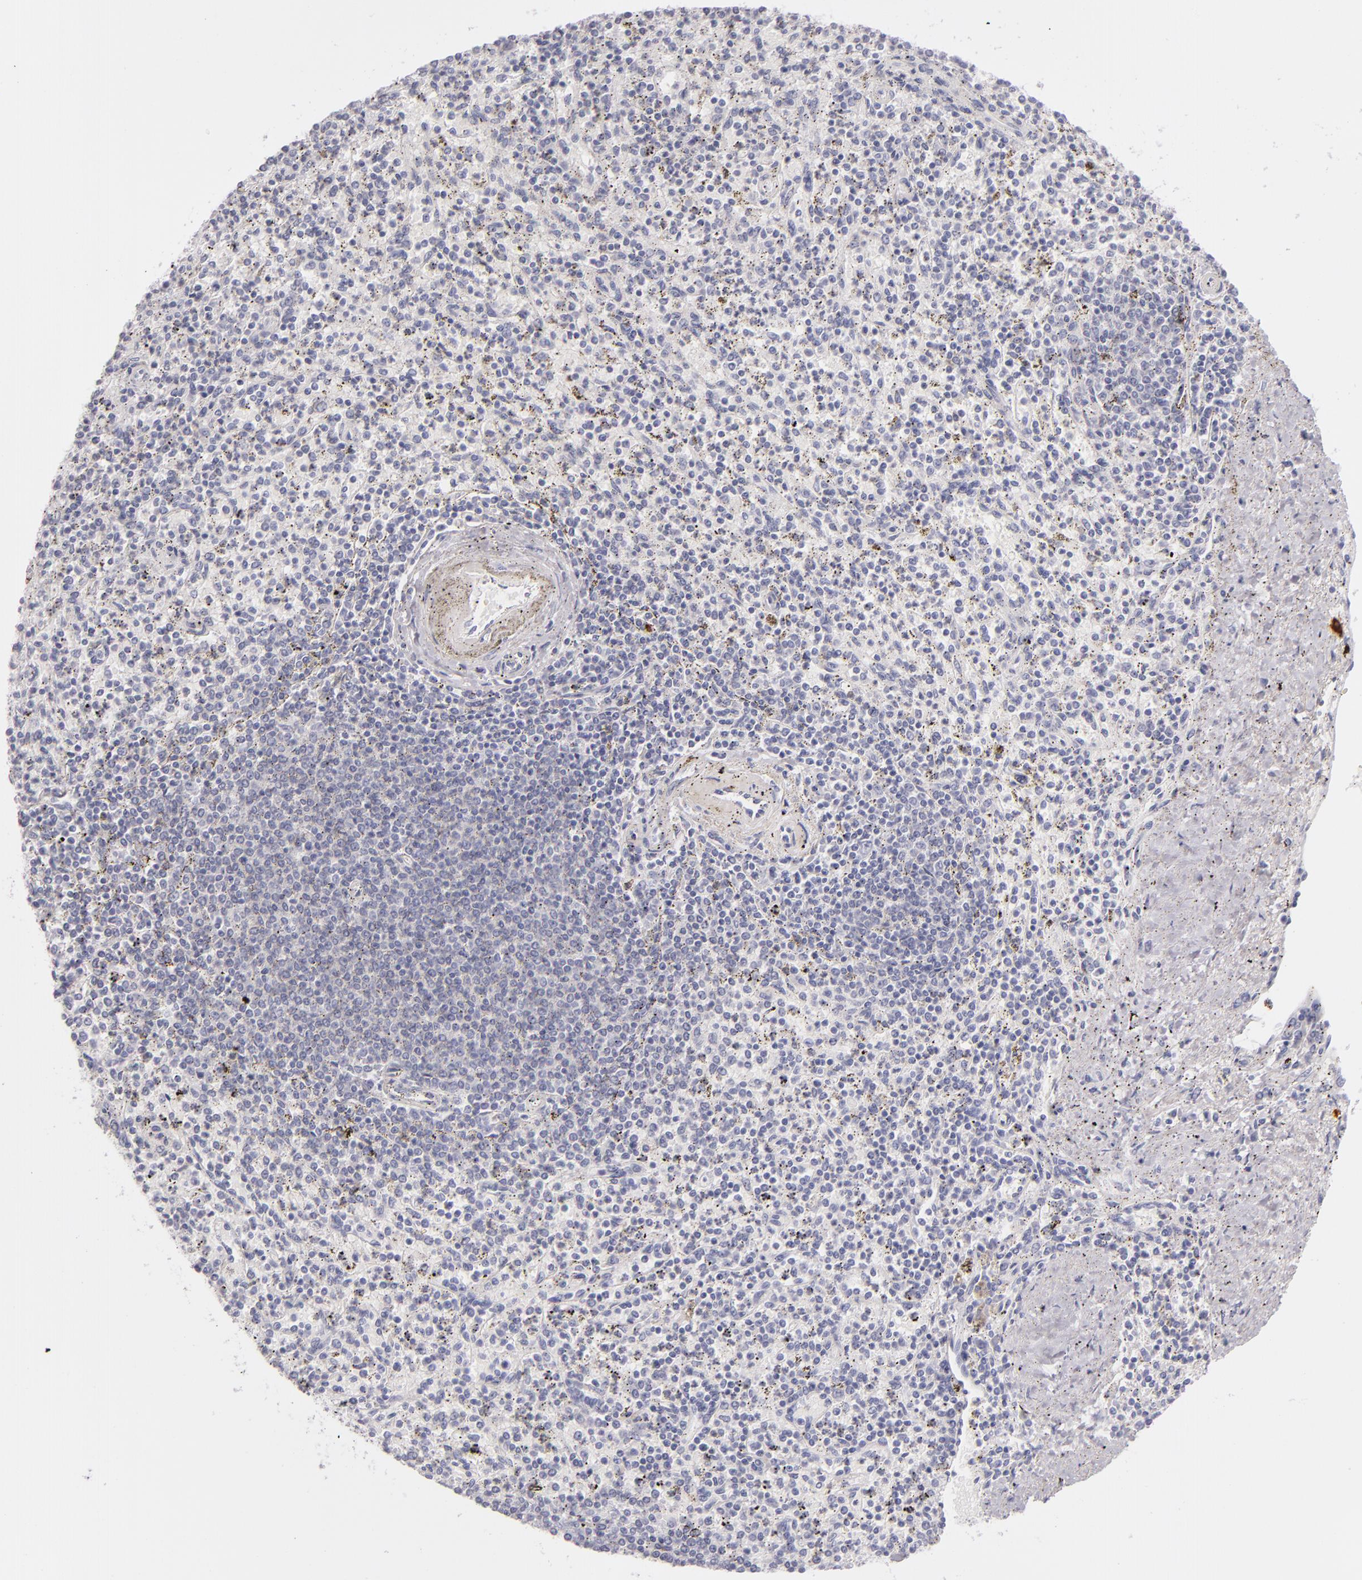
{"staining": {"intensity": "negative", "quantity": "none", "location": "none"}, "tissue": "spleen", "cell_type": "Cells in red pulp", "image_type": "normal", "snomed": [{"axis": "morphology", "description": "Normal tissue, NOS"}, {"axis": "topography", "description": "Spleen"}], "caption": "Benign spleen was stained to show a protein in brown. There is no significant positivity in cells in red pulp. (DAB IHC visualized using brightfield microscopy, high magnification).", "gene": "TPSD1", "patient": {"sex": "male", "age": 72}}